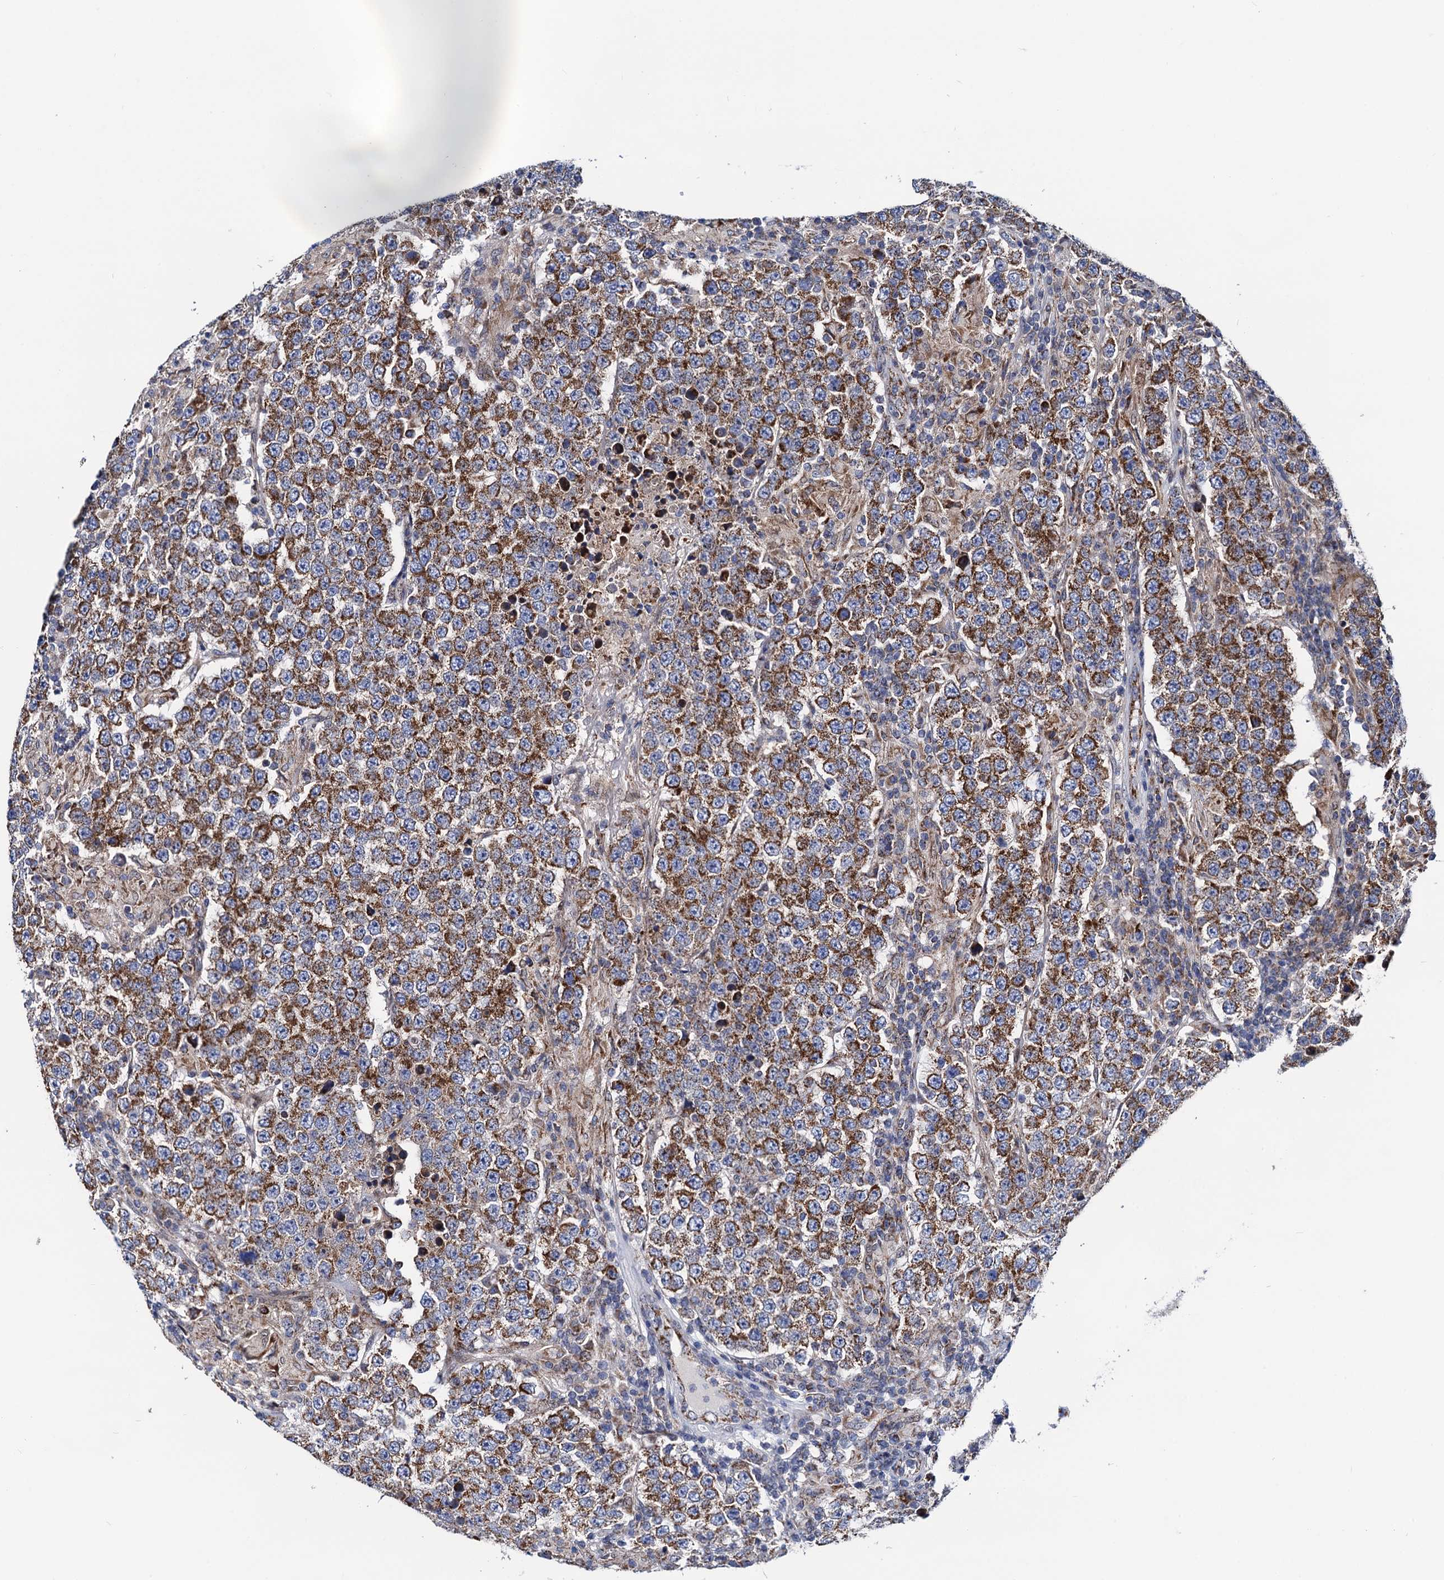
{"staining": {"intensity": "moderate", "quantity": ">75%", "location": "cytoplasmic/membranous"}, "tissue": "testis cancer", "cell_type": "Tumor cells", "image_type": "cancer", "snomed": [{"axis": "morphology", "description": "Normal tissue, NOS"}, {"axis": "morphology", "description": "Urothelial carcinoma, High grade"}, {"axis": "morphology", "description": "Seminoma, NOS"}, {"axis": "morphology", "description": "Carcinoma, Embryonal, NOS"}, {"axis": "topography", "description": "Urinary bladder"}, {"axis": "topography", "description": "Testis"}], "caption": "Immunohistochemical staining of human high-grade urothelial carcinoma (testis) shows moderate cytoplasmic/membranous protein positivity in about >75% of tumor cells.", "gene": "PTCD3", "patient": {"sex": "male", "age": 41}}